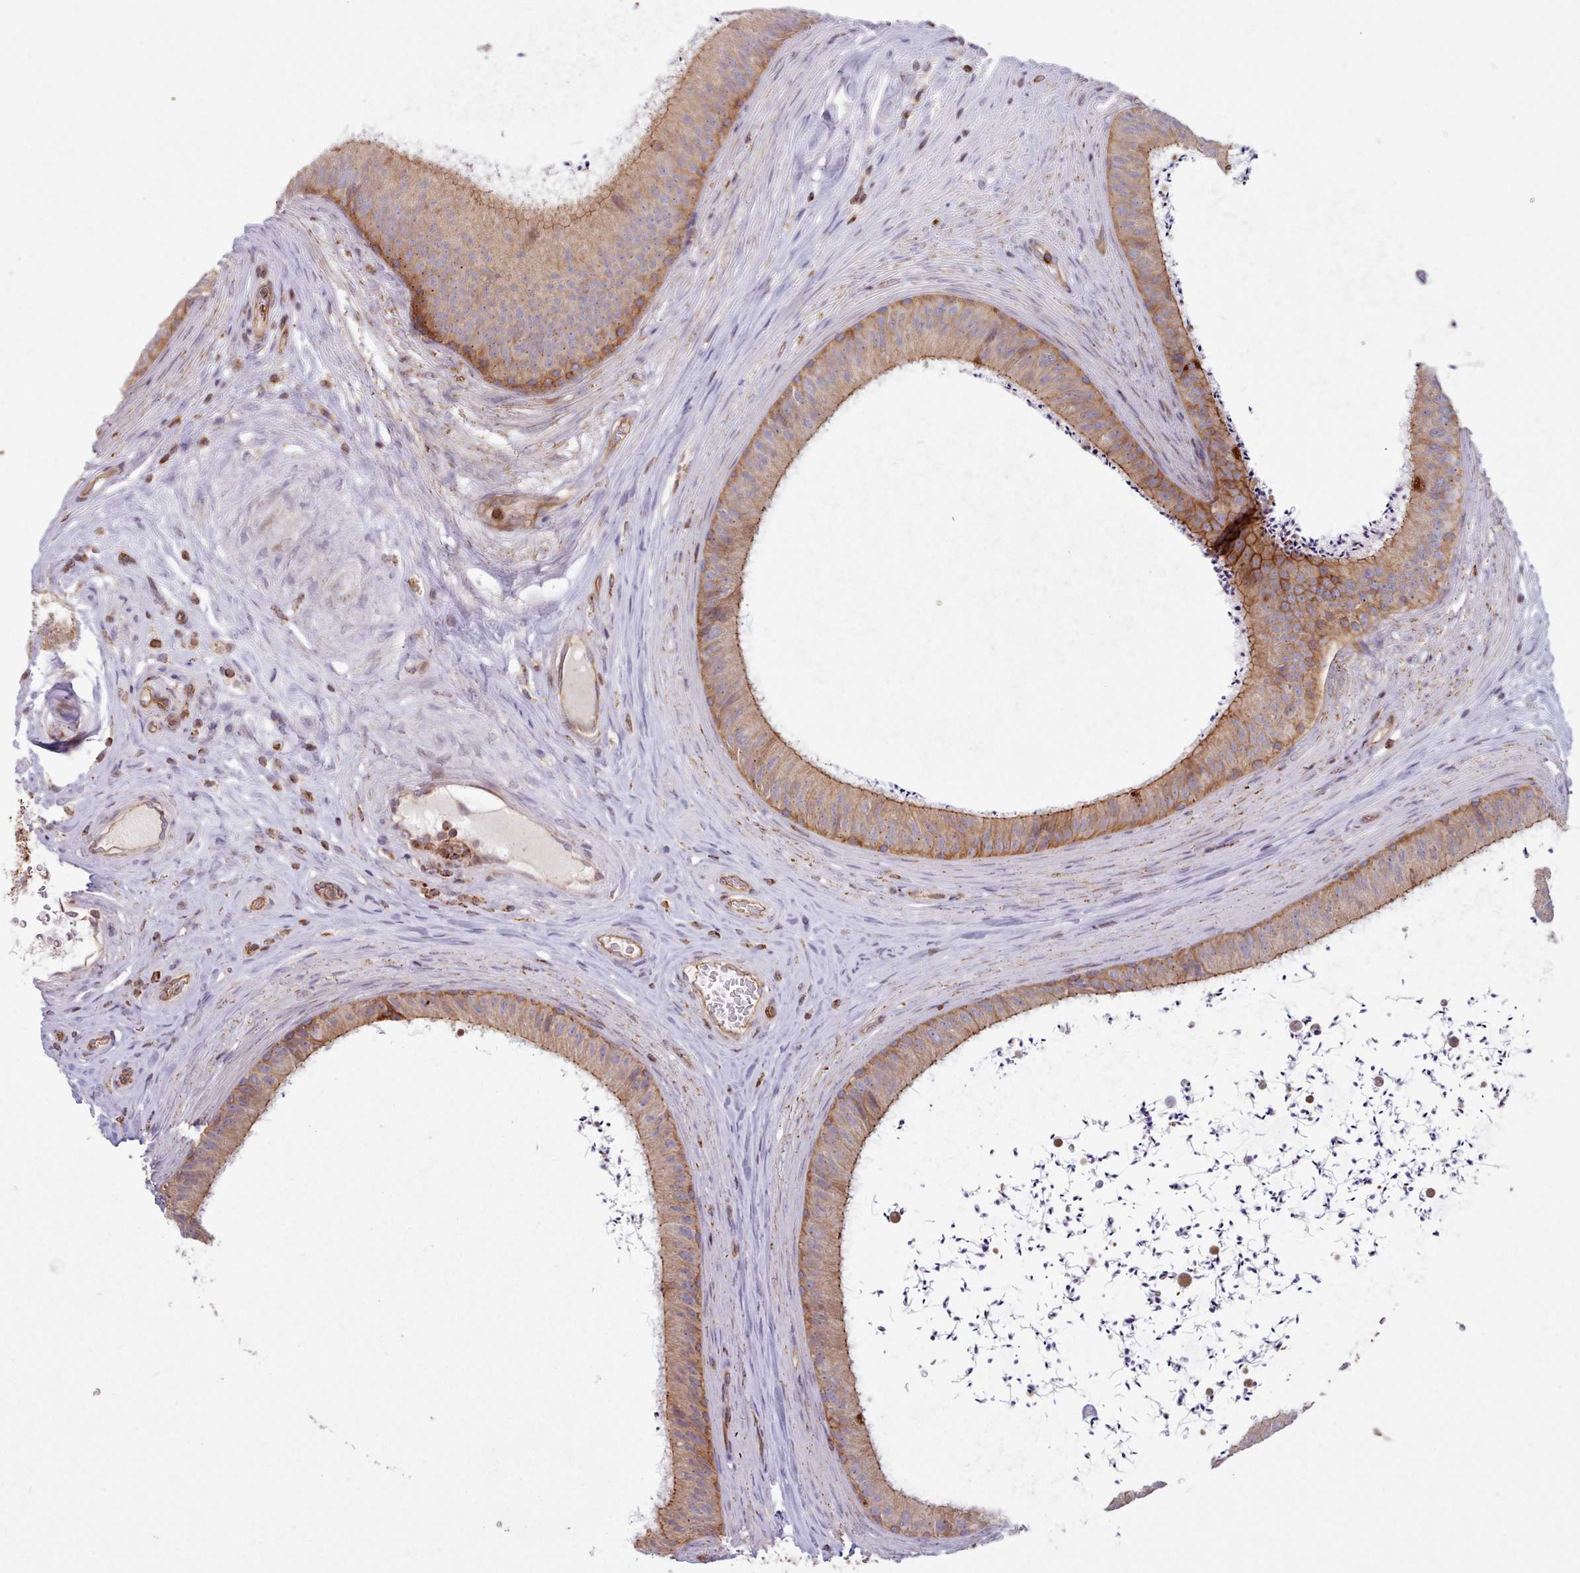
{"staining": {"intensity": "moderate", "quantity": ">75%", "location": "cytoplasmic/membranous"}, "tissue": "epididymis", "cell_type": "Glandular cells", "image_type": "normal", "snomed": [{"axis": "morphology", "description": "Normal tissue, NOS"}, {"axis": "topography", "description": "Testis"}, {"axis": "topography", "description": "Epididymis"}], "caption": "Protein expression analysis of unremarkable epididymis reveals moderate cytoplasmic/membranous positivity in approximately >75% of glandular cells. The protein of interest is shown in brown color, while the nuclei are stained blue.", "gene": "CRYBG1", "patient": {"sex": "male", "age": 41}}